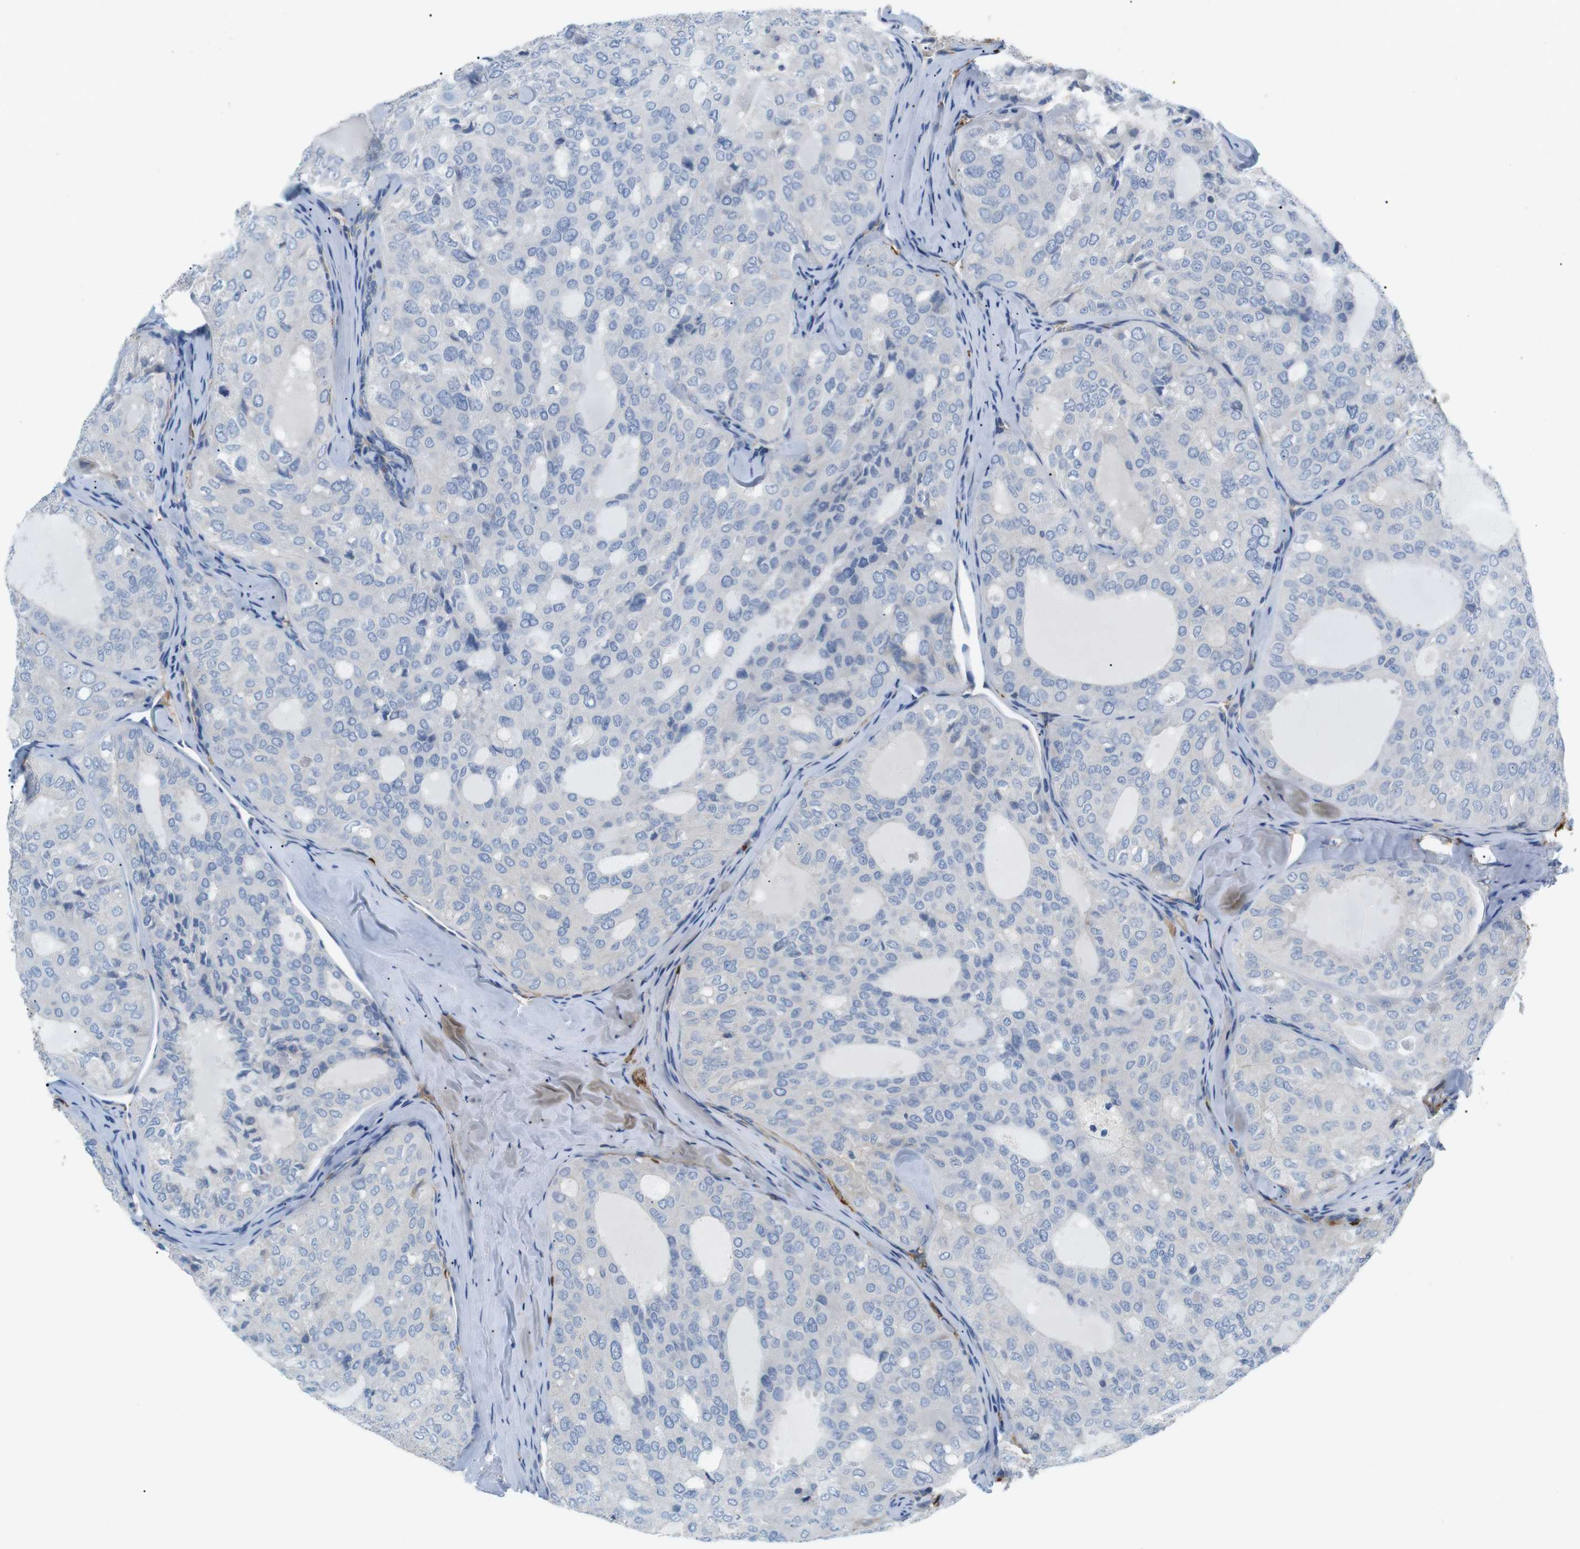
{"staining": {"intensity": "negative", "quantity": "none", "location": "none"}, "tissue": "thyroid cancer", "cell_type": "Tumor cells", "image_type": "cancer", "snomed": [{"axis": "morphology", "description": "Follicular adenoma carcinoma, NOS"}, {"axis": "topography", "description": "Thyroid gland"}], "caption": "A micrograph of human thyroid follicular adenoma carcinoma is negative for staining in tumor cells. Brightfield microscopy of immunohistochemistry (IHC) stained with DAB (3,3'-diaminobenzidine) (brown) and hematoxylin (blue), captured at high magnification.", "gene": "ADCY10", "patient": {"sex": "male", "age": 75}}